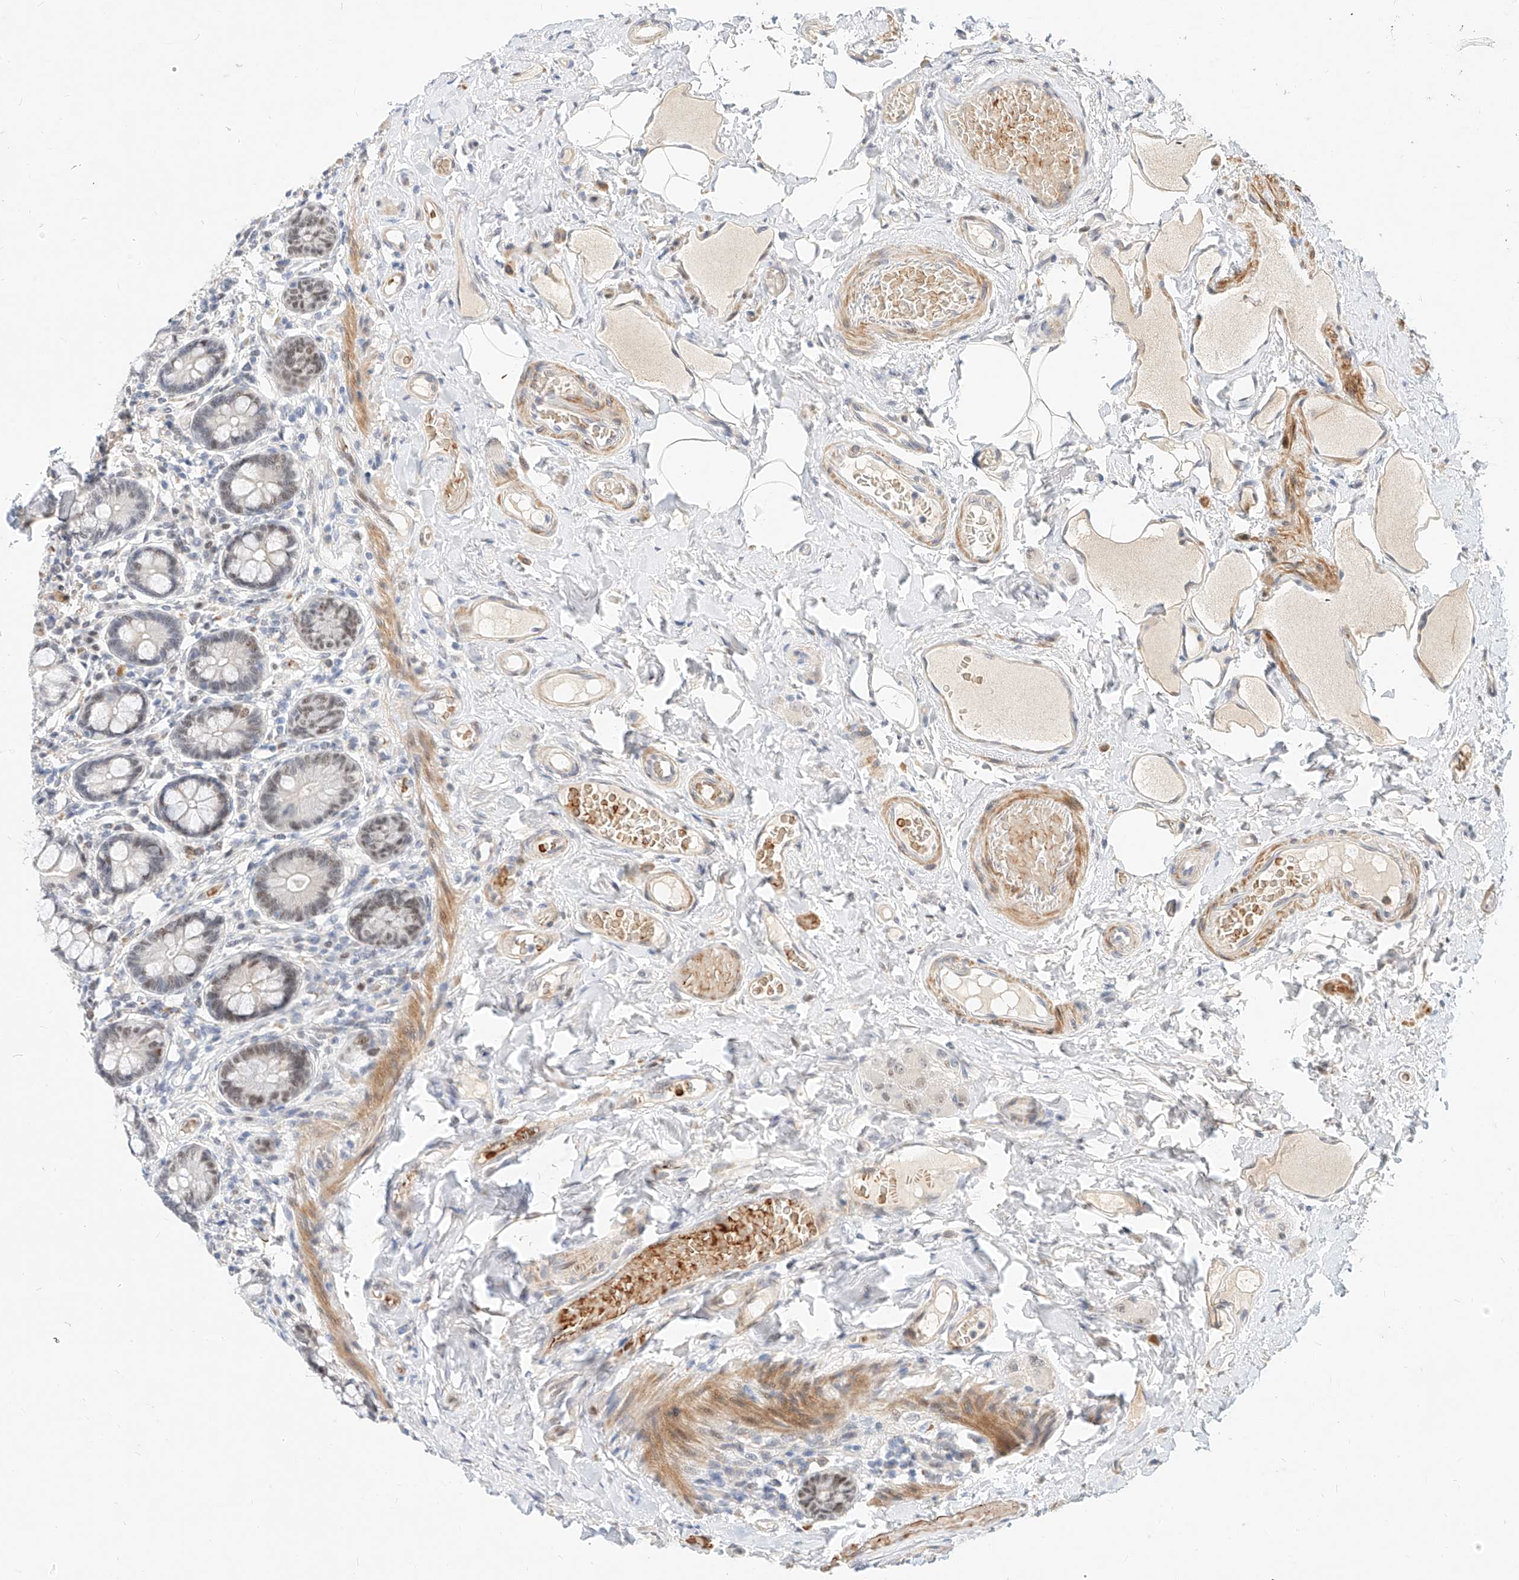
{"staining": {"intensity": "moderate", "quantity": "<25%", "location": "nuclear"}, "tissue": "small intestine", "cell_type": "Glandular cells", "image_type": "normal", "snomed": [{"axis": "morphology", "description": "Normal tissue, NOS"}, {"axis": "topography", "description": "Small intestine"}], "caption": "Immunohistochemistry (IHC) histopathology image of benign human small intestine stained for a protein (brown), which reveals low levels of moderate nuclear staining in about <25% of glandular cells.", "gene": "CBX8", "patient": {"sex": "female", "age": 64}}